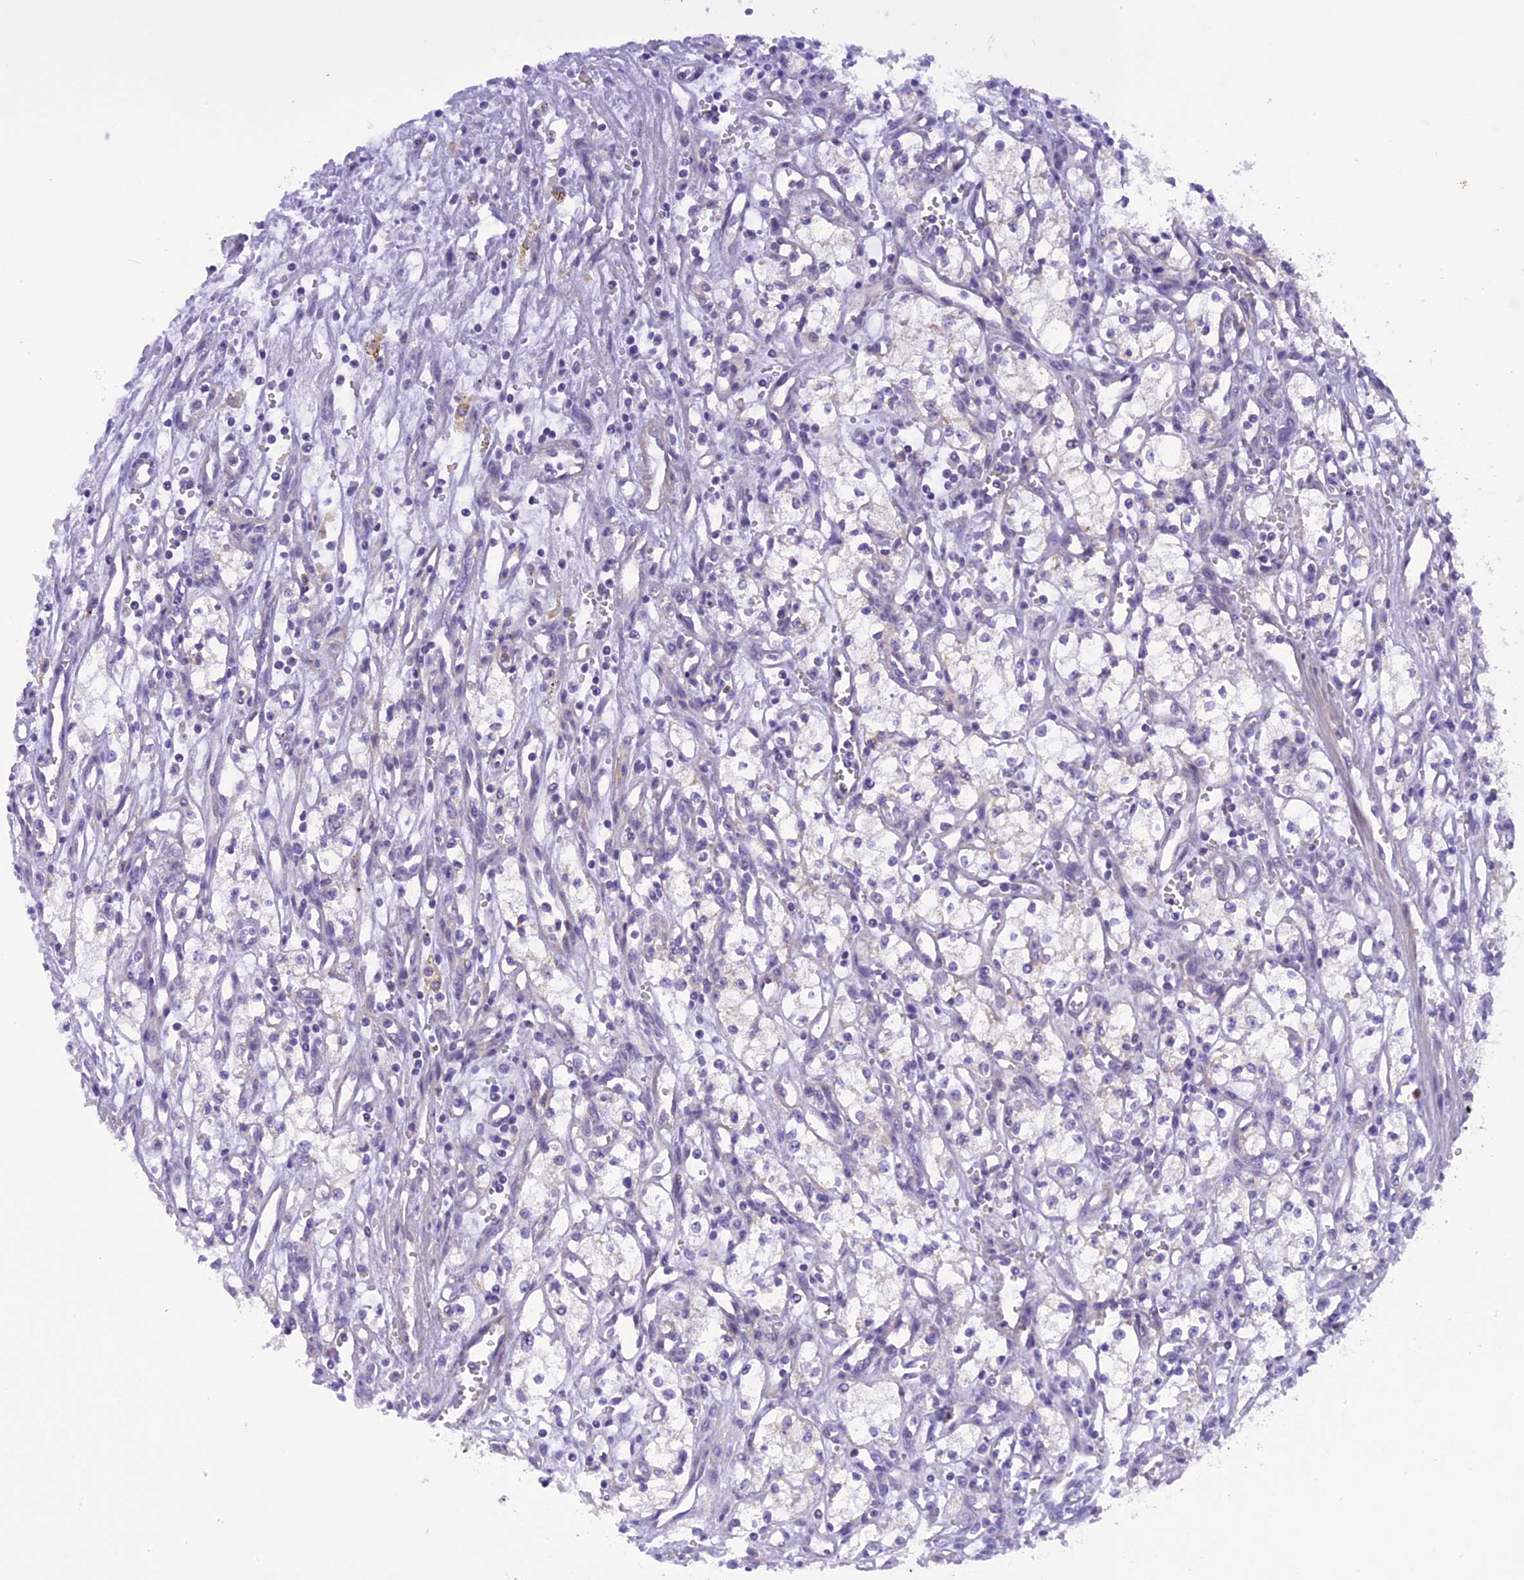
{"staining": {"intensity": "negative", "quantity": "none", "location": "none"}, "tissue": "renal cancer", "cell_type": "Tumor cells", "image_type": "cancer", "snomed": [{"axis": "morphology", "description": "Adenocarcinoma, NOS"}, {"axis": "topography", "description": "Kidney"}], "caption": "High power microscopy micrograph of an immunohistochemistry photomicrograph of renal adenocarcinoma, revealing no significant expression in tumor cells.", "gene": "TRIM3", "patient": {"sex": "male", "age": 59}}